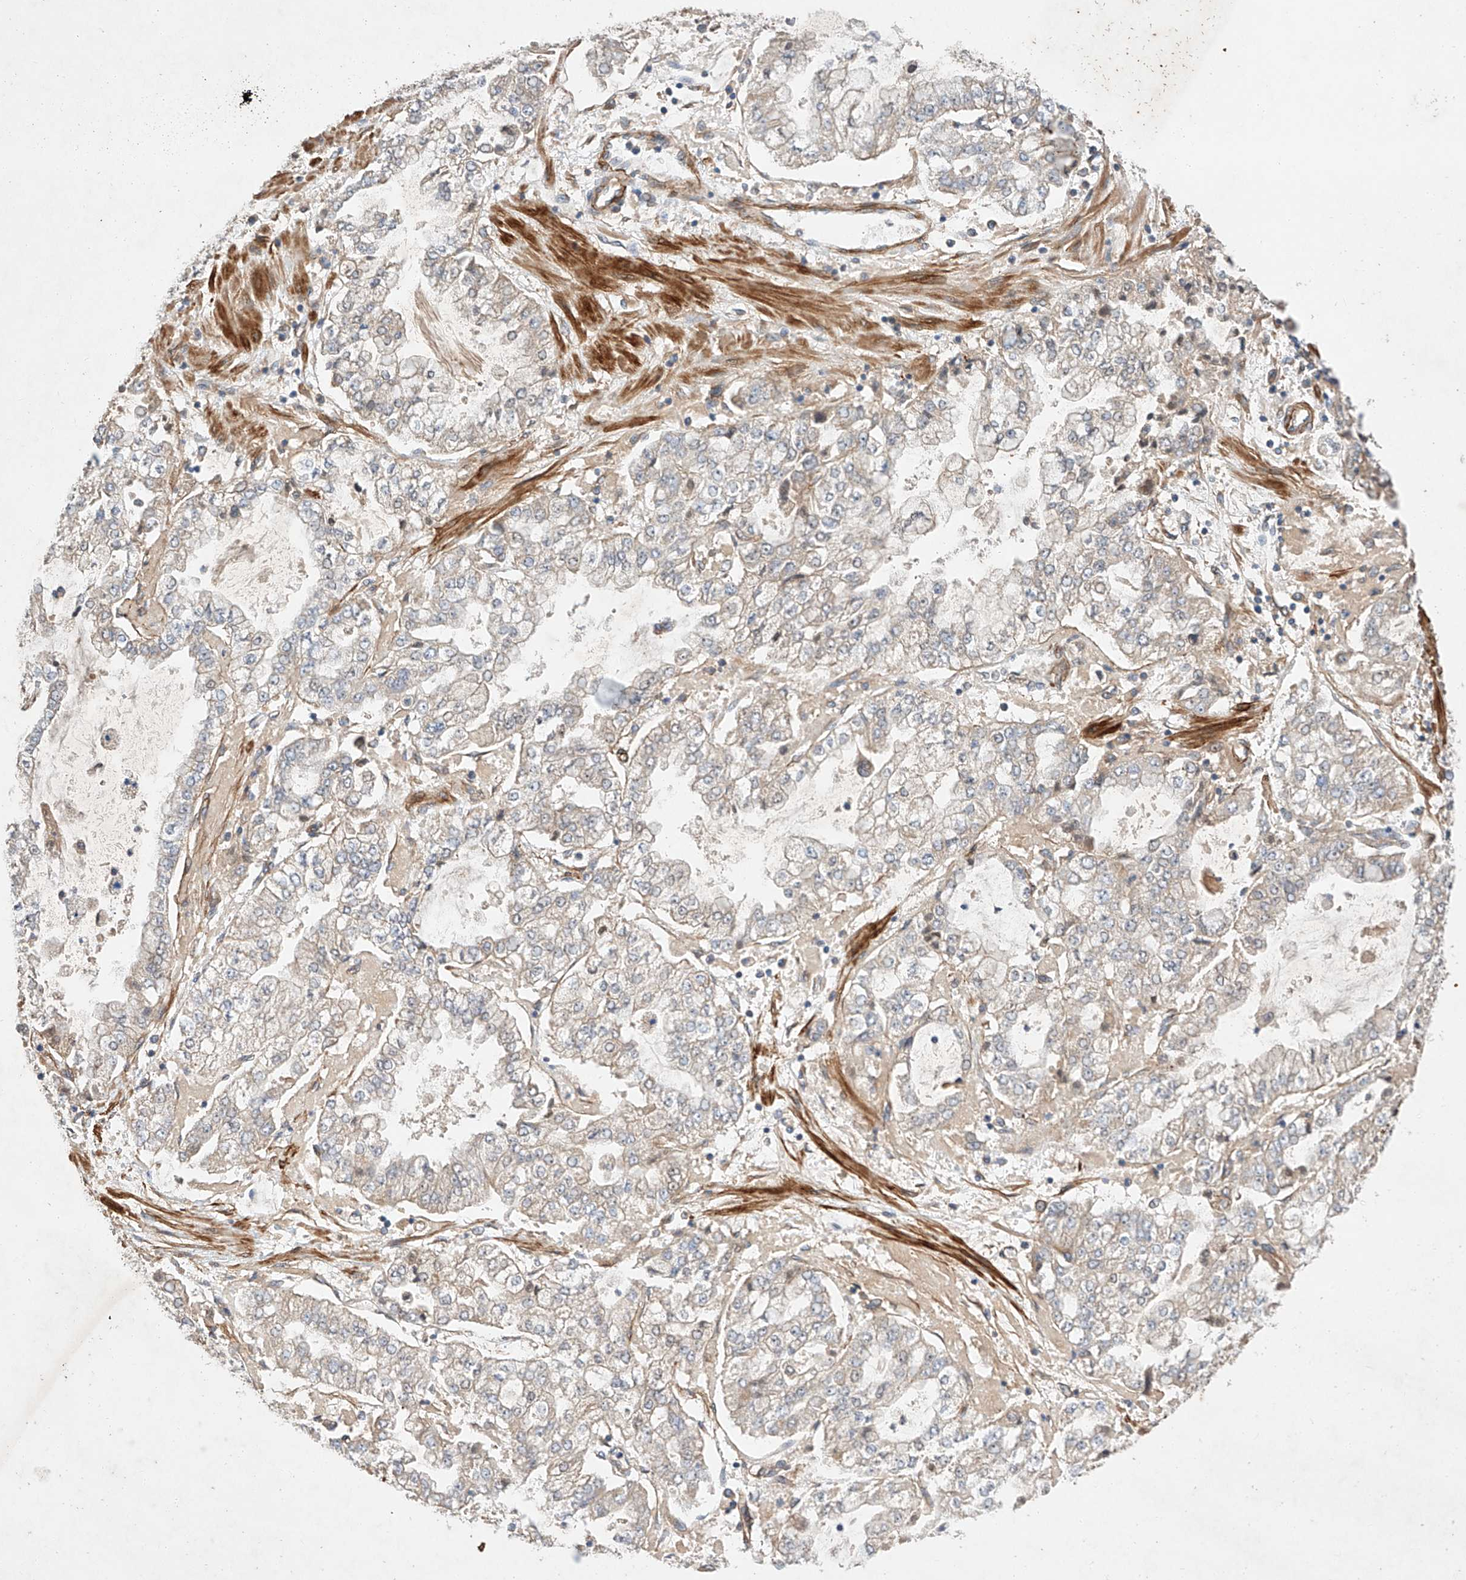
{"staining": {"intensity": "negative", "quantity": "none", "location": "none"}, "tissue": "stomach cancer", "cell_type": "Tumor cells", "image_type": "cancer", "snomed": [{"axis": "morphology", "description": "Adenocarcinoma, NOS"}, {"axis": "topography", "description": "Stomach"}], "caption": "Immunohistochemistry (IHC) of stomach adenocarcinoma reveals no staining in tumor cells. (DAB (3,3'-diaminobenzidine) immunohistochemistry, high magnification).", "gene": "RAB23", "patient": {"sex": "male", "age": 76}}